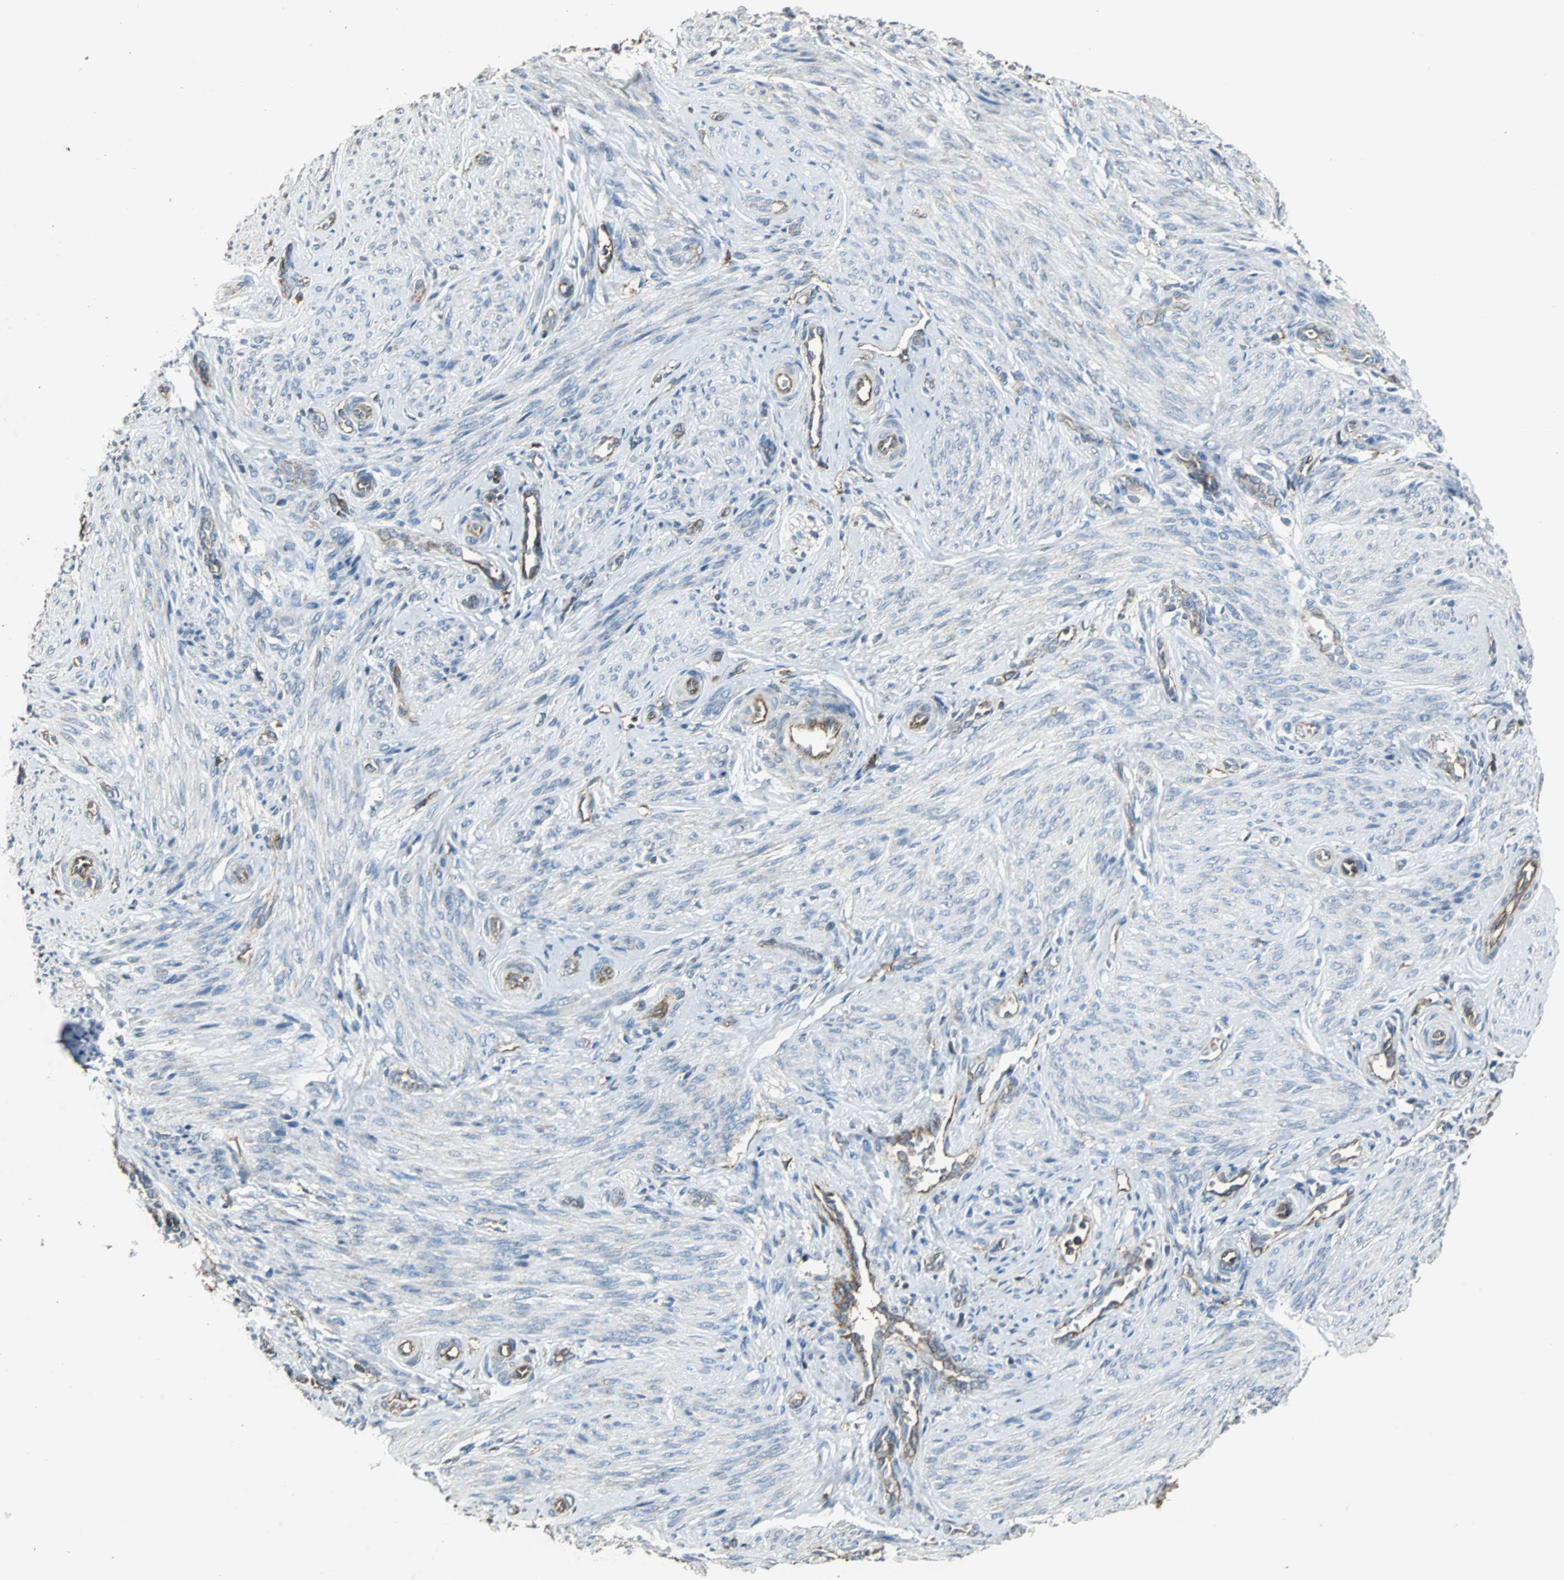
{"staining": {"intensity": "weak", "quantity": "25%-75%", "location": "cytoplasmic/membranous"}, "tissue": "endometrium", "cell_type": "Cells in endometrial stroma", "image_type": "normal", "snomed": [{"axis": "morphology", "description": "Normal tissue, NOS"}, {"axis": "topography", "description": "Endometrium"}], "caption": "Endometrium stained for a protein reveals weak cytoplasmic/membranous positivity in cells in endometrial stroma. The staining was performed using DAB to visualize the protein expression in brown, while the nuclei were stained in blue with hematoxylin (Magnification: 20x).", "gene": "F11R", "patient": {"sex": "female", "age": 27}}